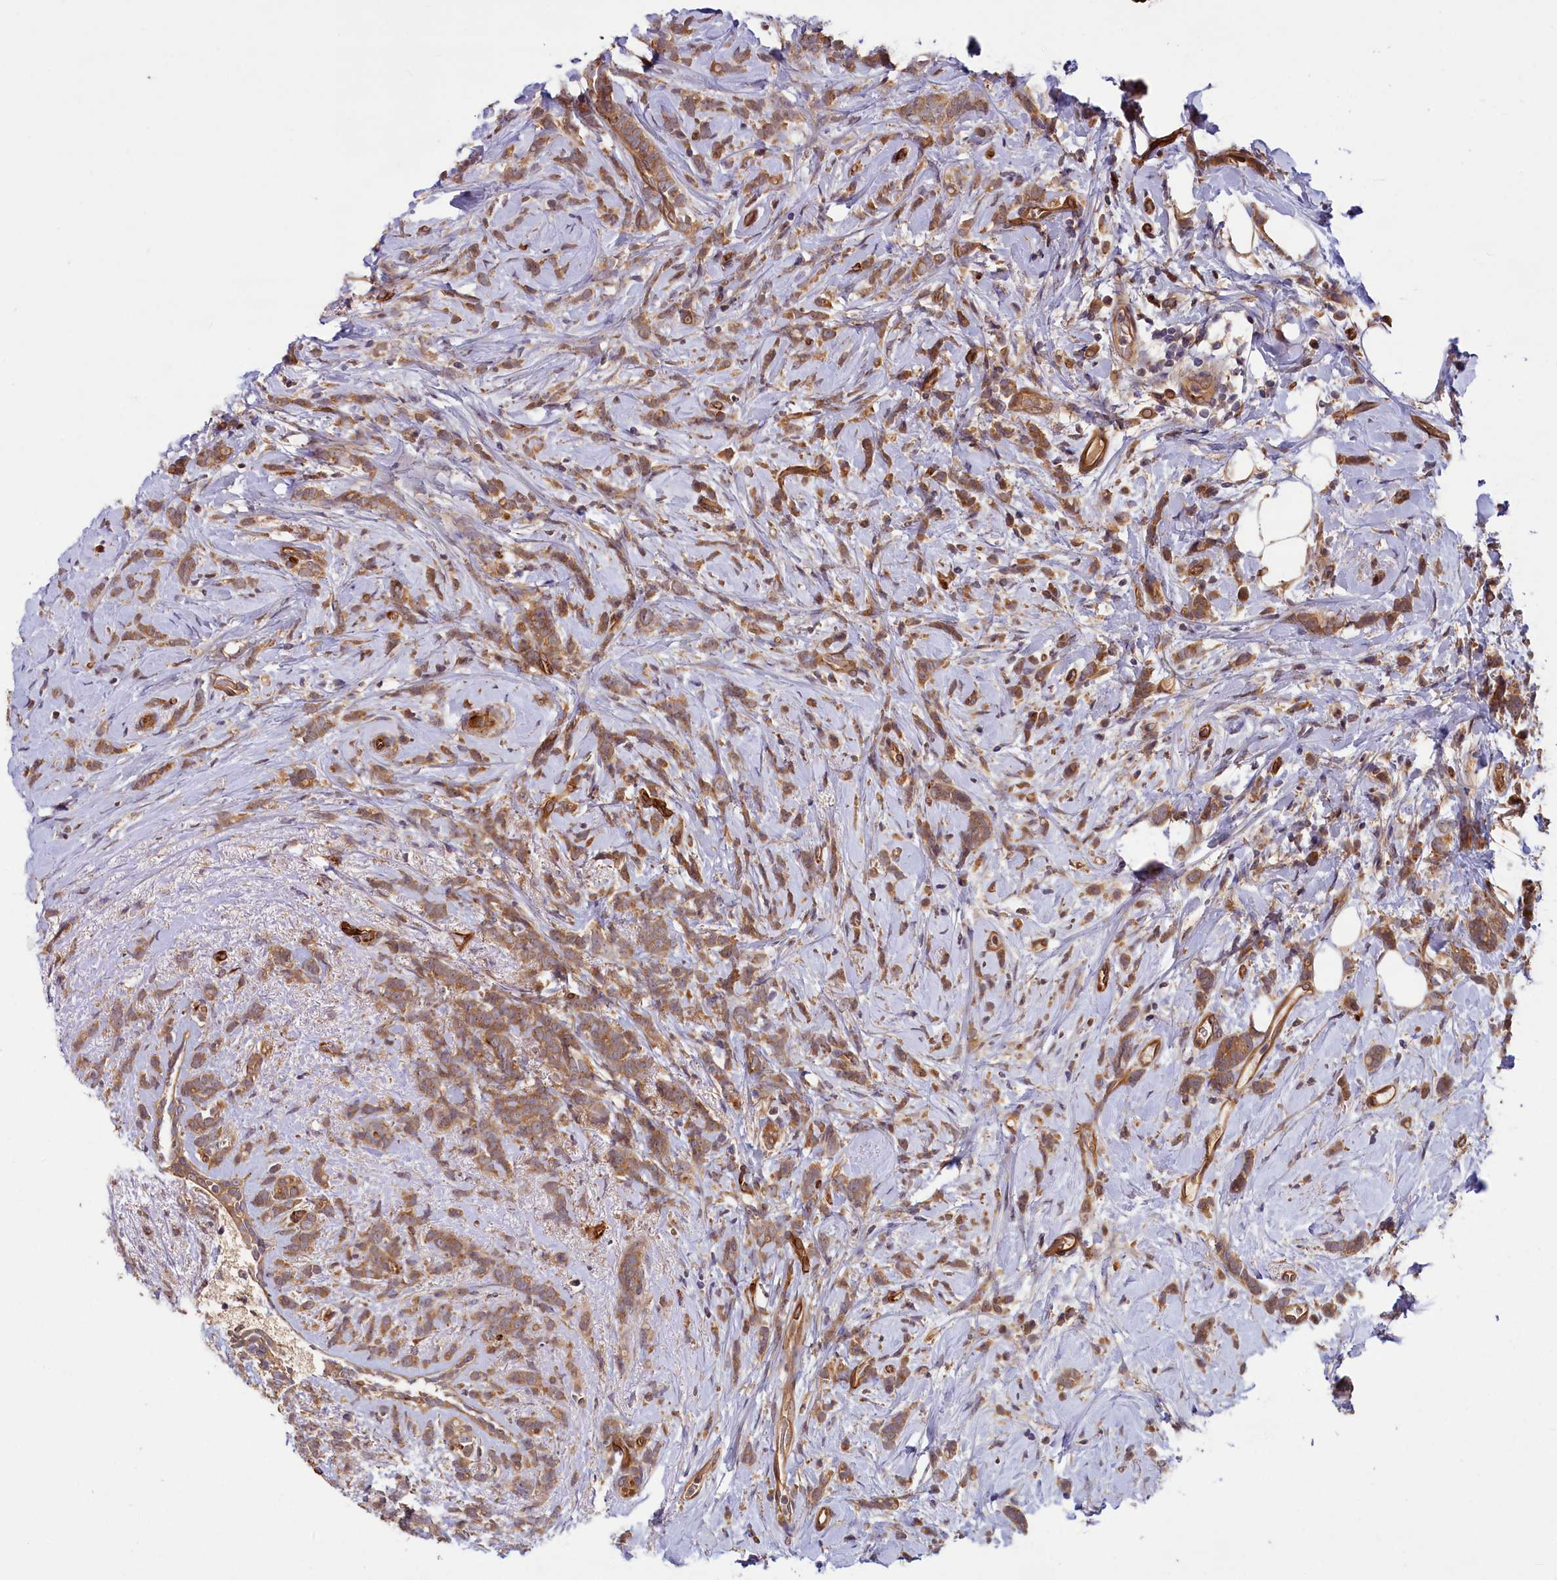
{"staining": {"intensity": "moderate", "quantity": ">75%", "location": "cytoplasmic/membranous"}, "tissue": "breast cancer", "cell_type": "Tumor cells", "image_type": "cancer", "snomed": [{"axis": "morphology", "description": "Lobular carcinoma"}, {"axis": "topography", "description": "Breast"}], "caption": "This micrograph shows immunohistochemistry staining of human breast cancer, with medium moderate cytoplasmic/membranous positivity in approximately >75% of tumor cells.", "gene": "PKN2", "patient": {"sex": "female", "age": 58}}